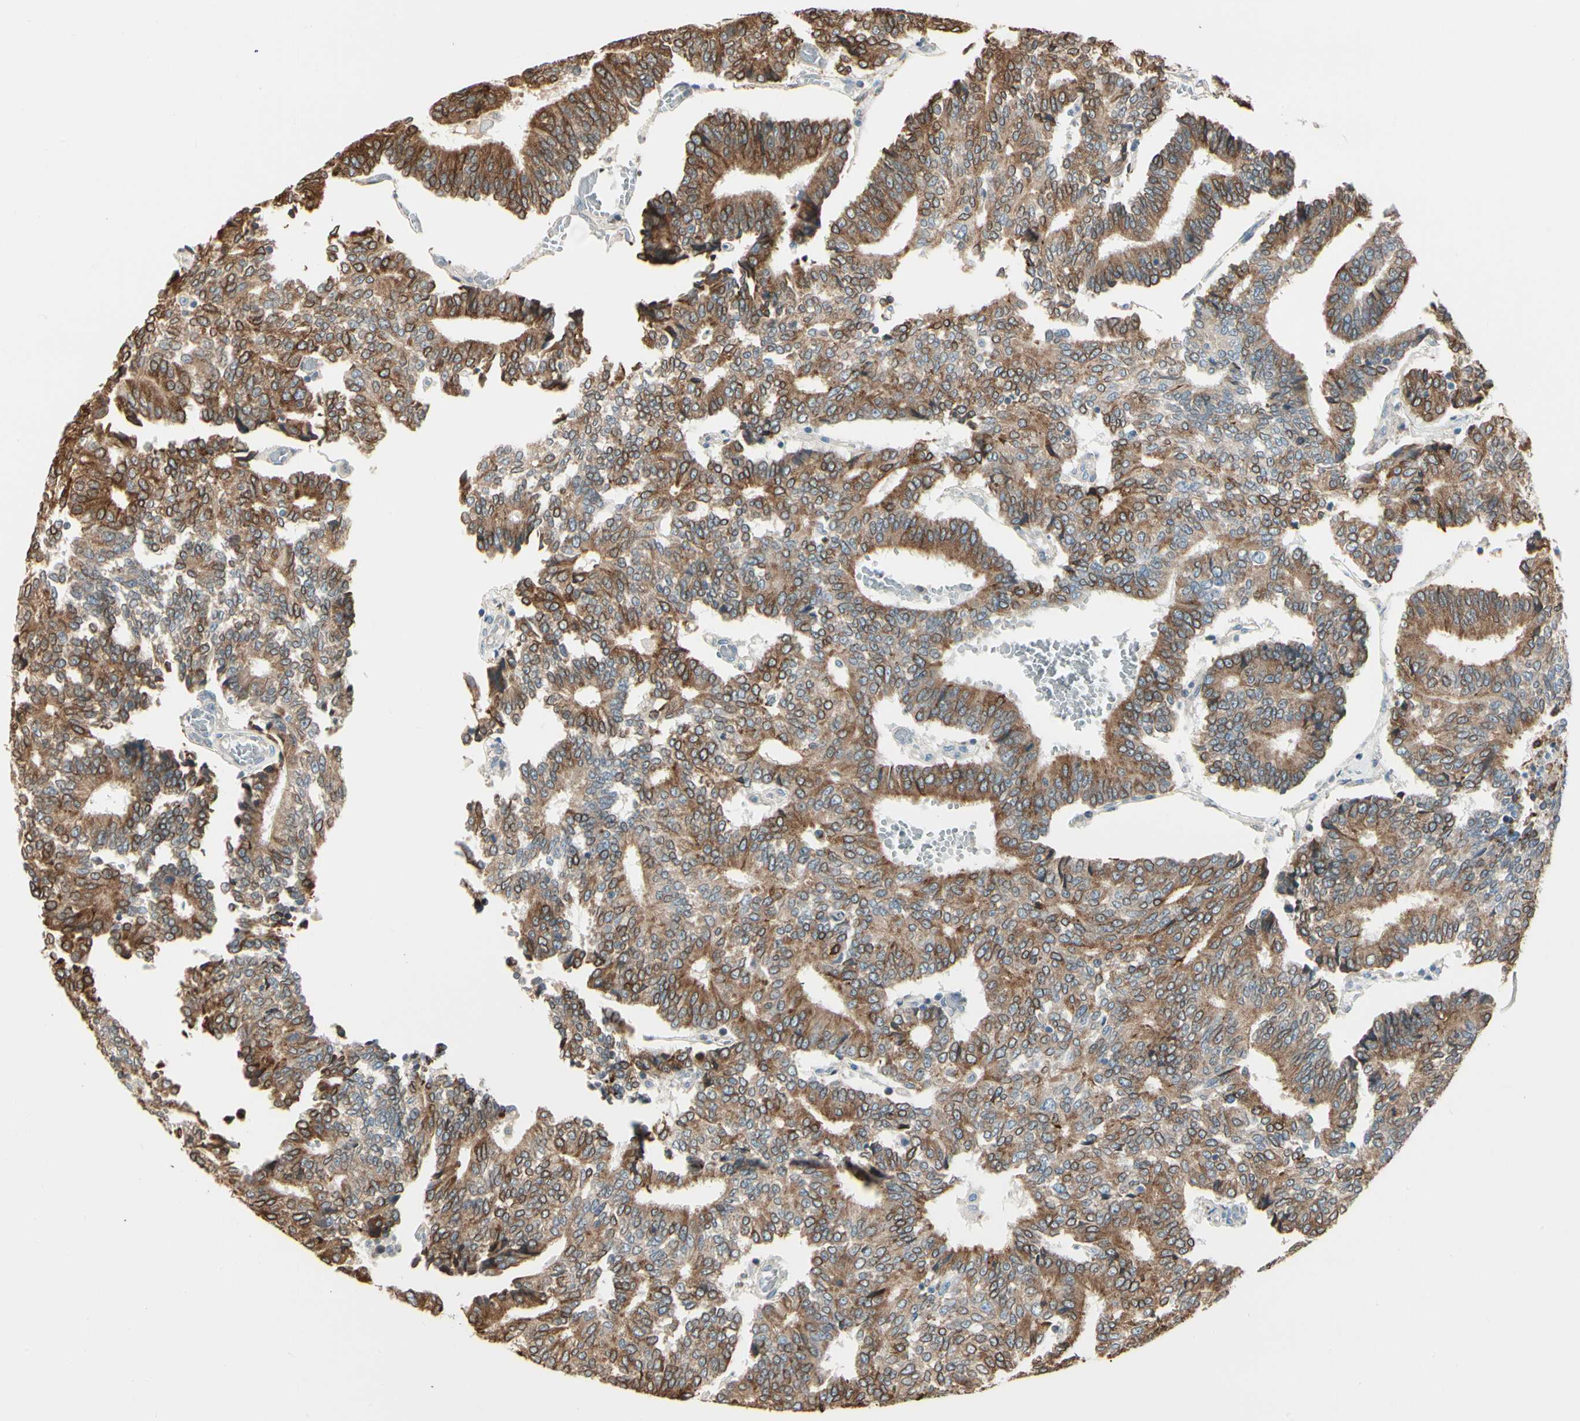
{"staining": {"intensity": "moderate", "quantity": ">75%", "location": "cytoplasmic/membranous"}, "tissue": "prostate cancer", "cell_type": "Tumor cells", "image_type": "cancer", "snomed": [{"axis": "morphology", "description": "Adenocarcinoma, High grade"}, {"axis": "topography", "description": "Prostate"}], "caption": "High-magnification brightfield microscopy of prostate adenocarcinoma (high-grade) stained with DAB (3,3'-diaminobenzidine) (brown) and counterstained with hematoxylin (blue). tumor cells exhibit moderate cytoplasmic/membranous expression is present in about>75% of cells.", "gene": "NUCB2", "patient": {"sex": "male", "age": 55}}